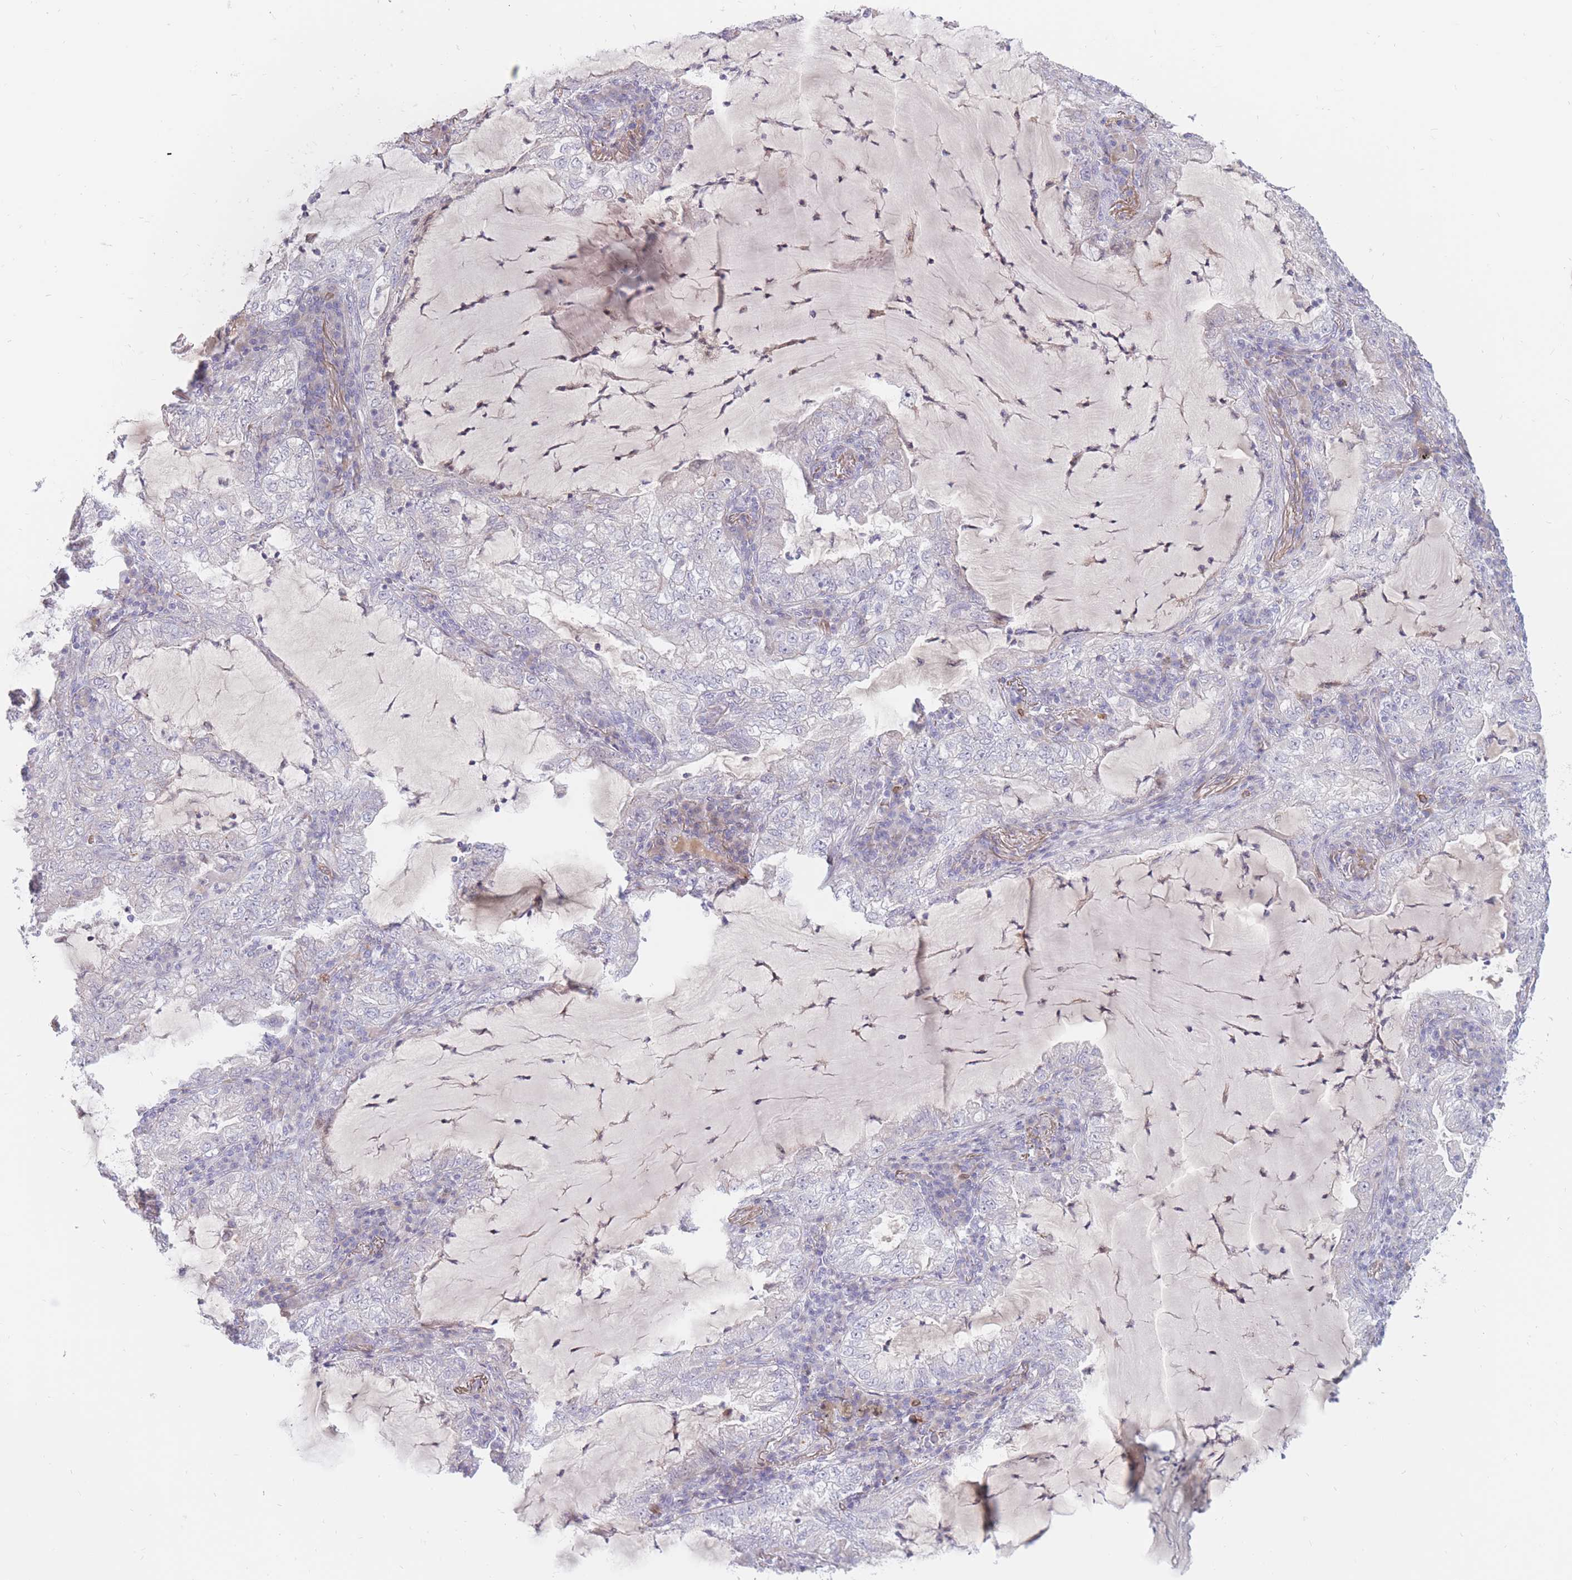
{"staining": {"intensity": "negative", "quantity": "none", "location": "none"}, "tissue": "lung cancer", "cell_type": "Tumor cells", "image_type": "cancer", "snomed": [{"axis": "morphology", "description": "Adenocarcinoma, NOS"}, {"axis": "topography", "description": "Lung"}], "caption": "IHC of human lung cancer (adenocarcinoma) reveals no expression in tumor cells.", "gene": "PTGDR", "patient": {"sex": "female", "age": 73}}